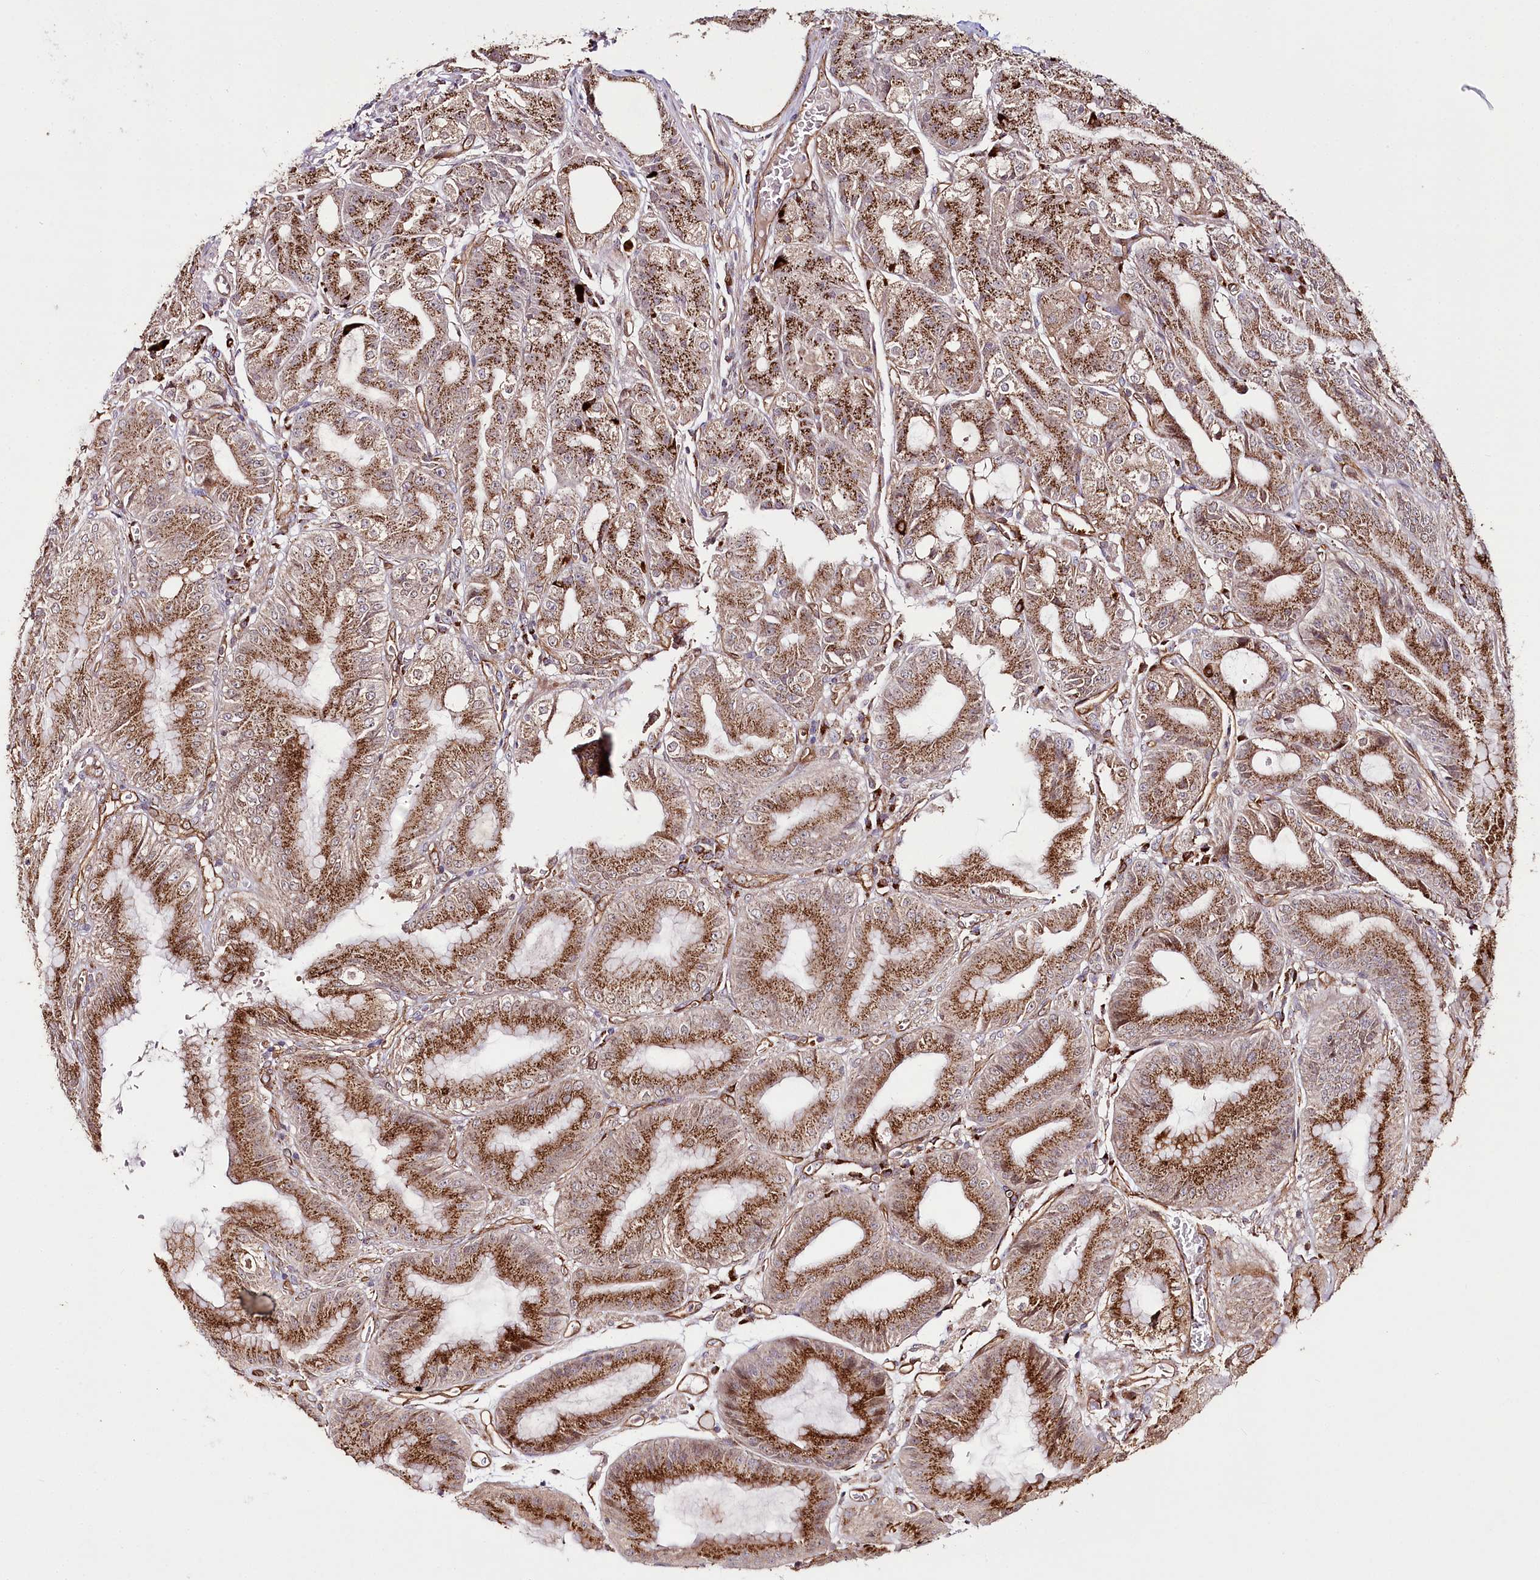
{"staining": {"intensity": "strong", "quantity": ">75%", "location": "cytoplasmic/membranous"}, "tissue": "stomach", "cell_type": "Glandular cells", "image_type": "normal", "snomed": [{"axis": "morphology", "description": "Normal tissue, NOS"}, {"axis": "topography", "description": "Stomach, upper"}, {"axis": "topography", "description": "Stomach, lower"}], "caption": "Stomach stained for a protein reveals strong cytoplasmic/membranous positivity in glandular cells. The protein of interest is stained brown, and the nuclei are stained in blue (DAB (3,3'-diaminobenzidine) IHC with brightfield microscopy, high magnification).", "gene": "COPG1", "patient": {"sex": "male", "age": 71}}